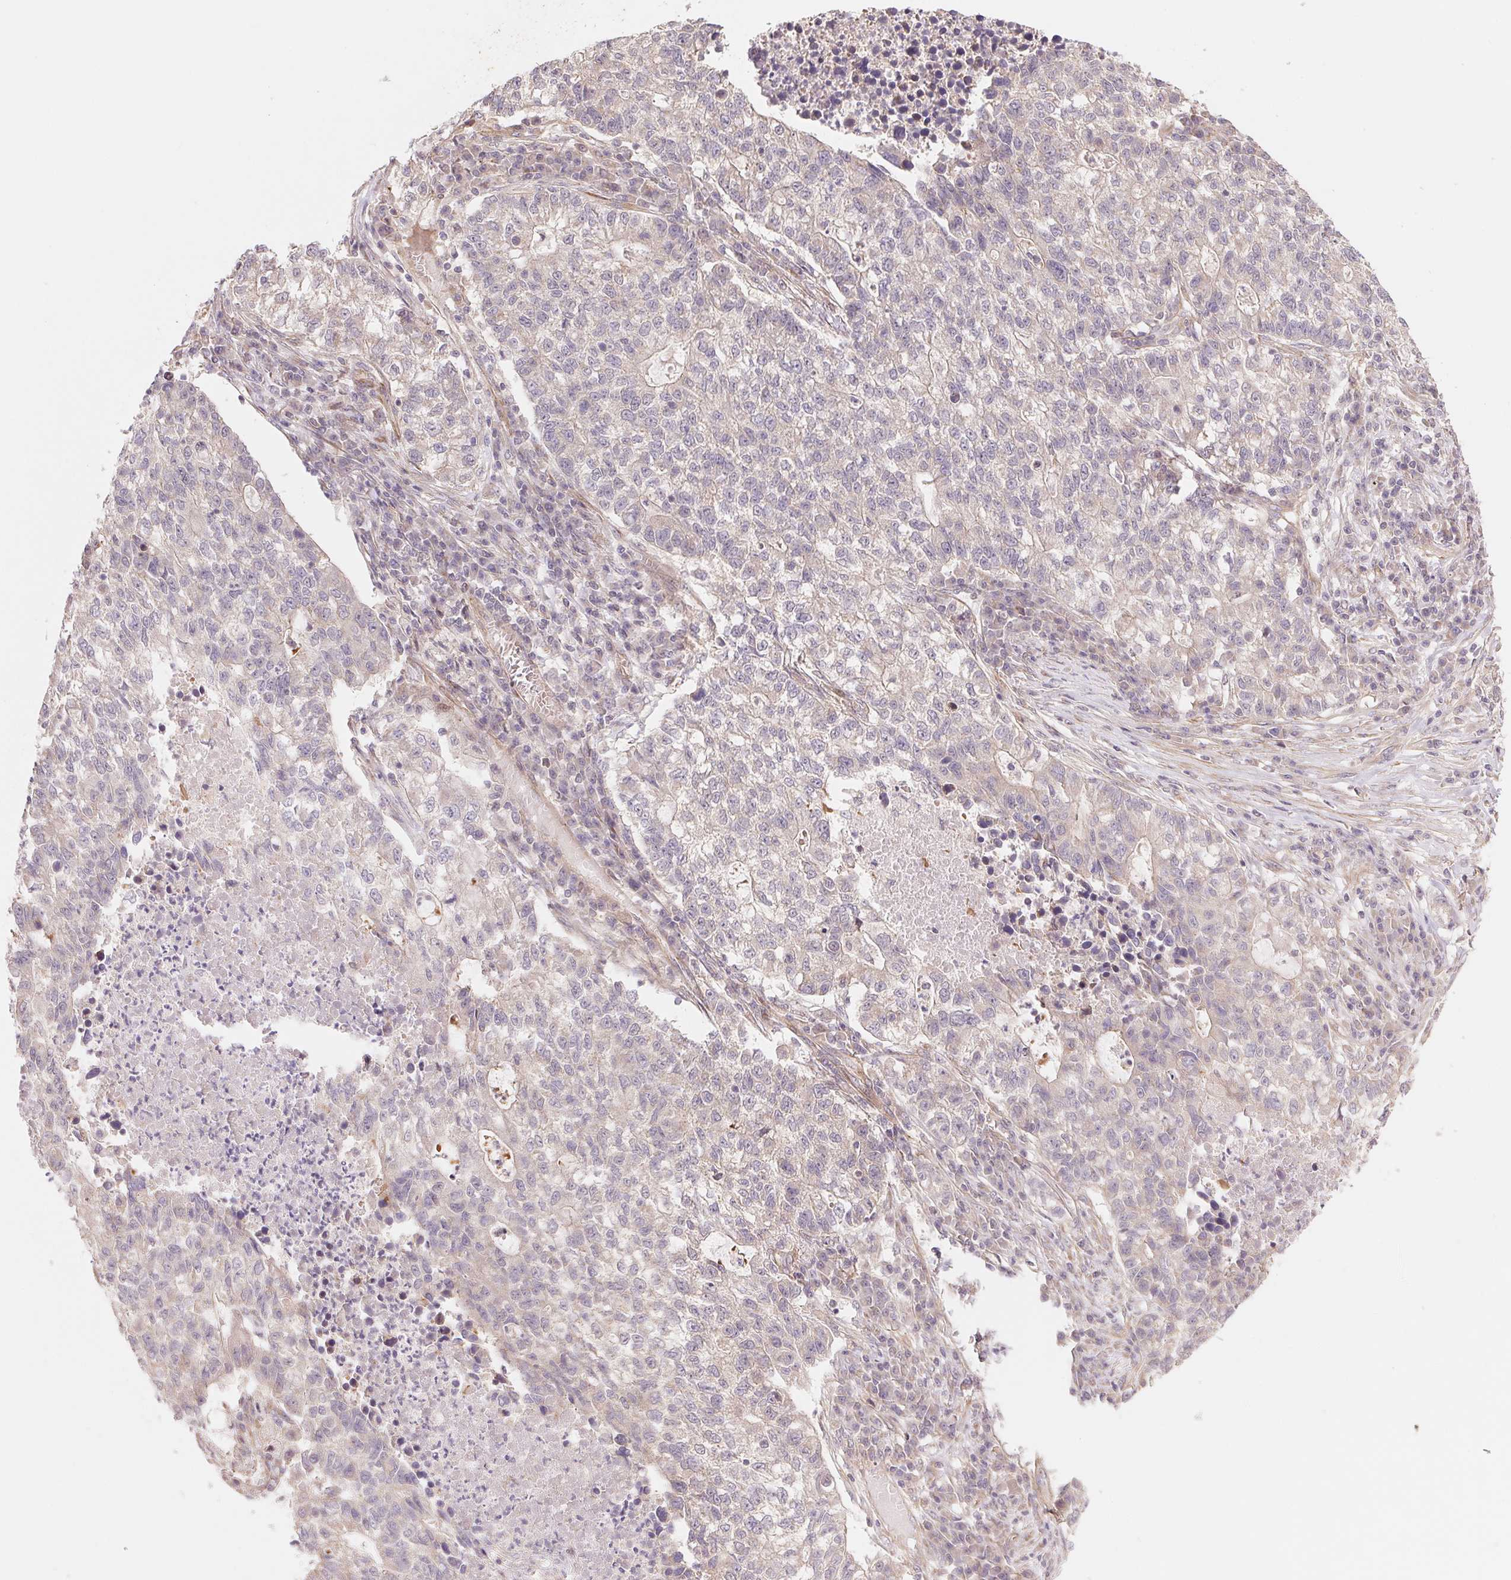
{"staining": {"intensity": "weak", "quantity": "<25%", "location": "cytoplasmic/membranous"}, "tissue": "lung cancer", "cell_type": "Tumor cells", "image_type": "cancer", "snomed": [{"axis": "morphology", "description": "Adenocarcinoma, NOS"}, {"axis": "topography", "description": "Lung"}], "caption": "Tumor cells show no significant expression in lung cancer (adenocarcinoma).", "gene": "TNIP2", "patient": {"sex": "male", "age": 57}}